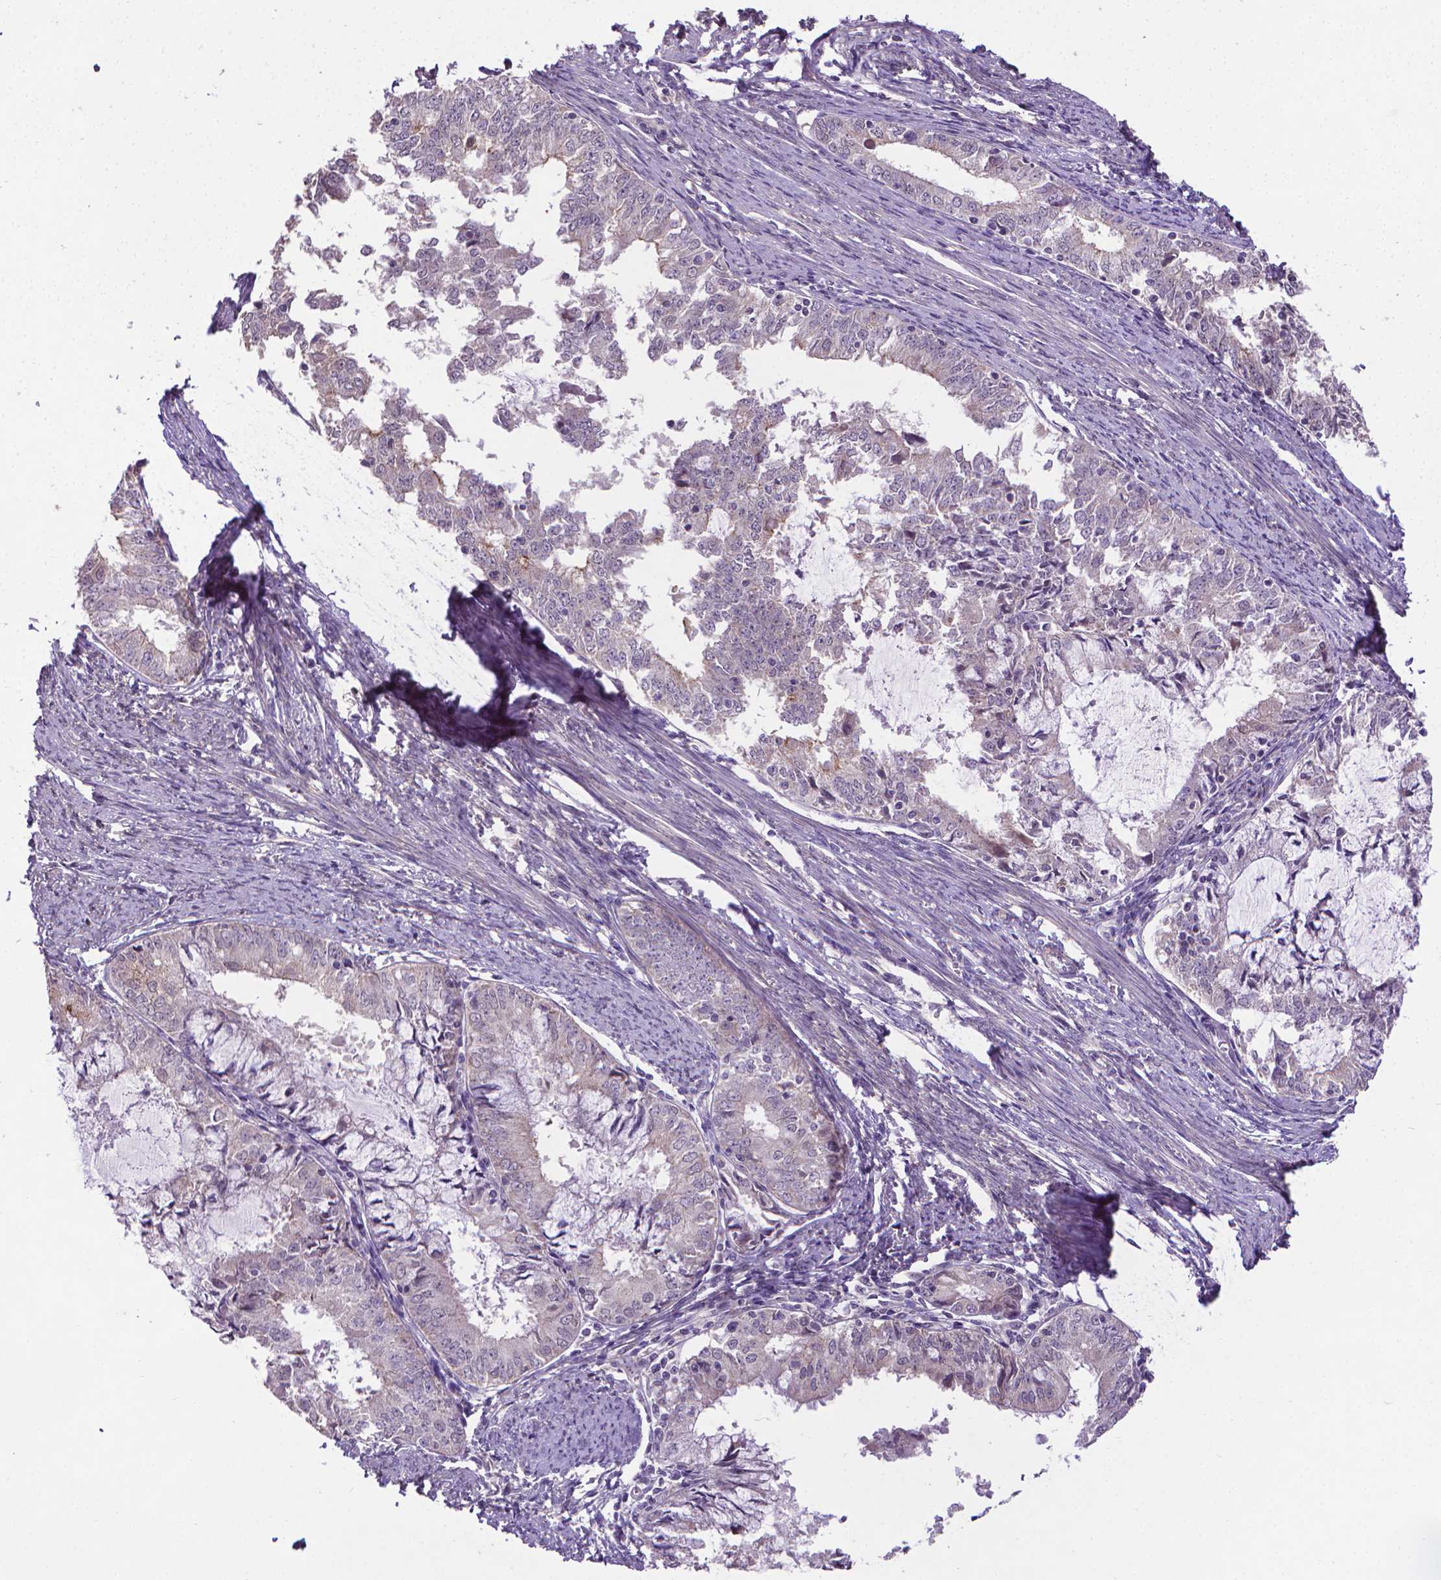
{"staining": {"intensity": "negative", "quantity": "none", "location": "none"}, "tissue": "endometrial cancer", "cell_type": "Tumor cells", "image_type": "cancer", "snomed": [{"axis": "morphology", "description": "Adenocarcinoma, NOS"}, {"axis": "topography", "description": "Endometrium"}], "caption": "Immunohistochemistry photomicrograph of neoplastic tissue: endometrial cancer stained with DAB (3,3'-diaminobenzidine) demonstrates no significant protein staining in tumor cells.", "gene": "GPR63", "patient": {"sex": "female", "age": 57}}